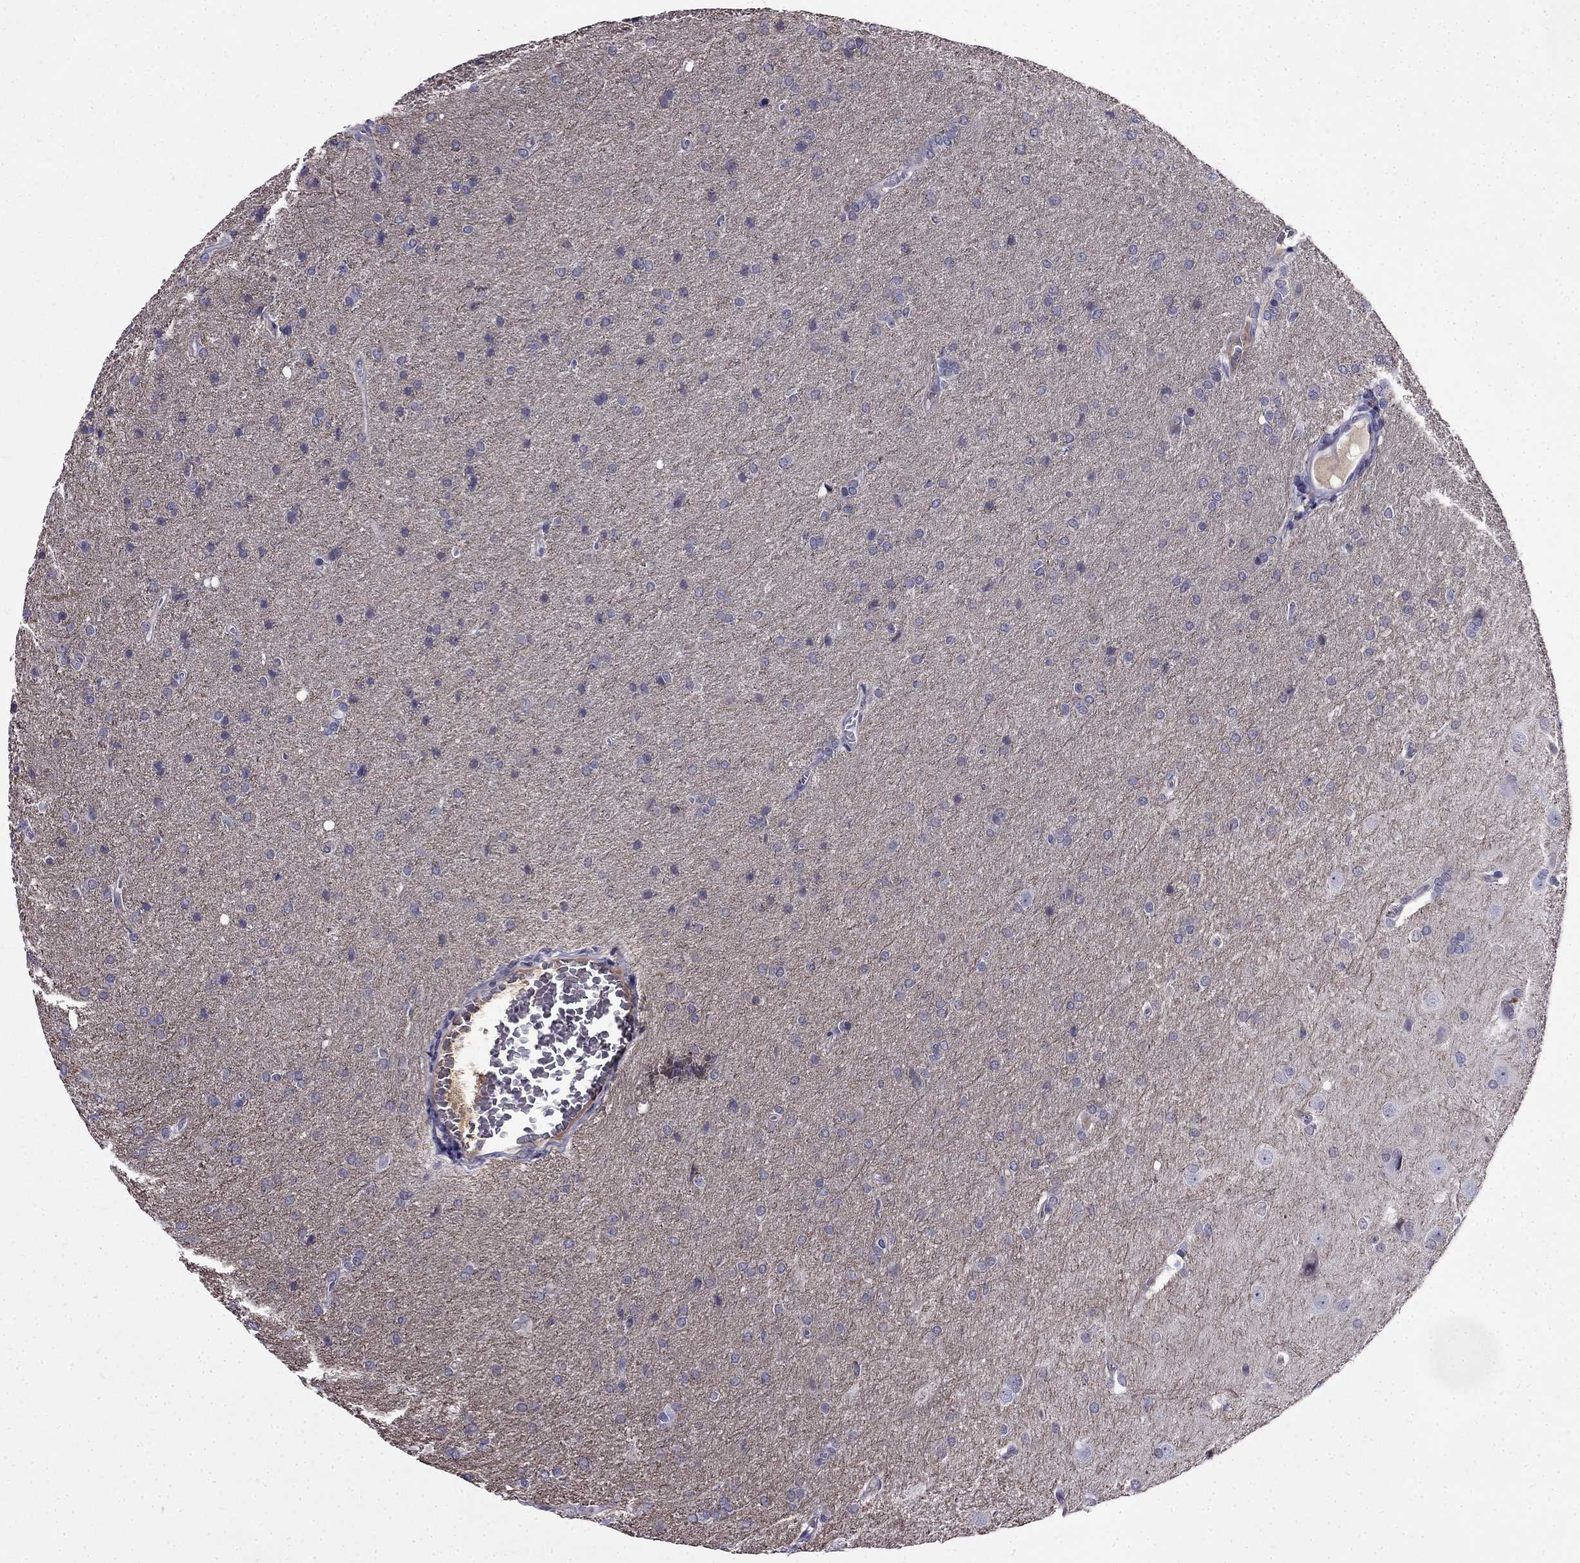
{"staining": {"intensity": "negative", "quantity": "none", "location": "none"}, "tissue": "glioma", "cell_type": "Tumor cells", "image_type": "cancer", "snomed": [{"axis": "morphology", "description": "Glioma, malignant, Low grade"}, {"axis": "topography", "description": "Brain"}], "caption": "Image shows no protein positivity in tumor cells of glioma tissue.", "gene": "PI16", "patient": {"sex": "female", "age": 32}}